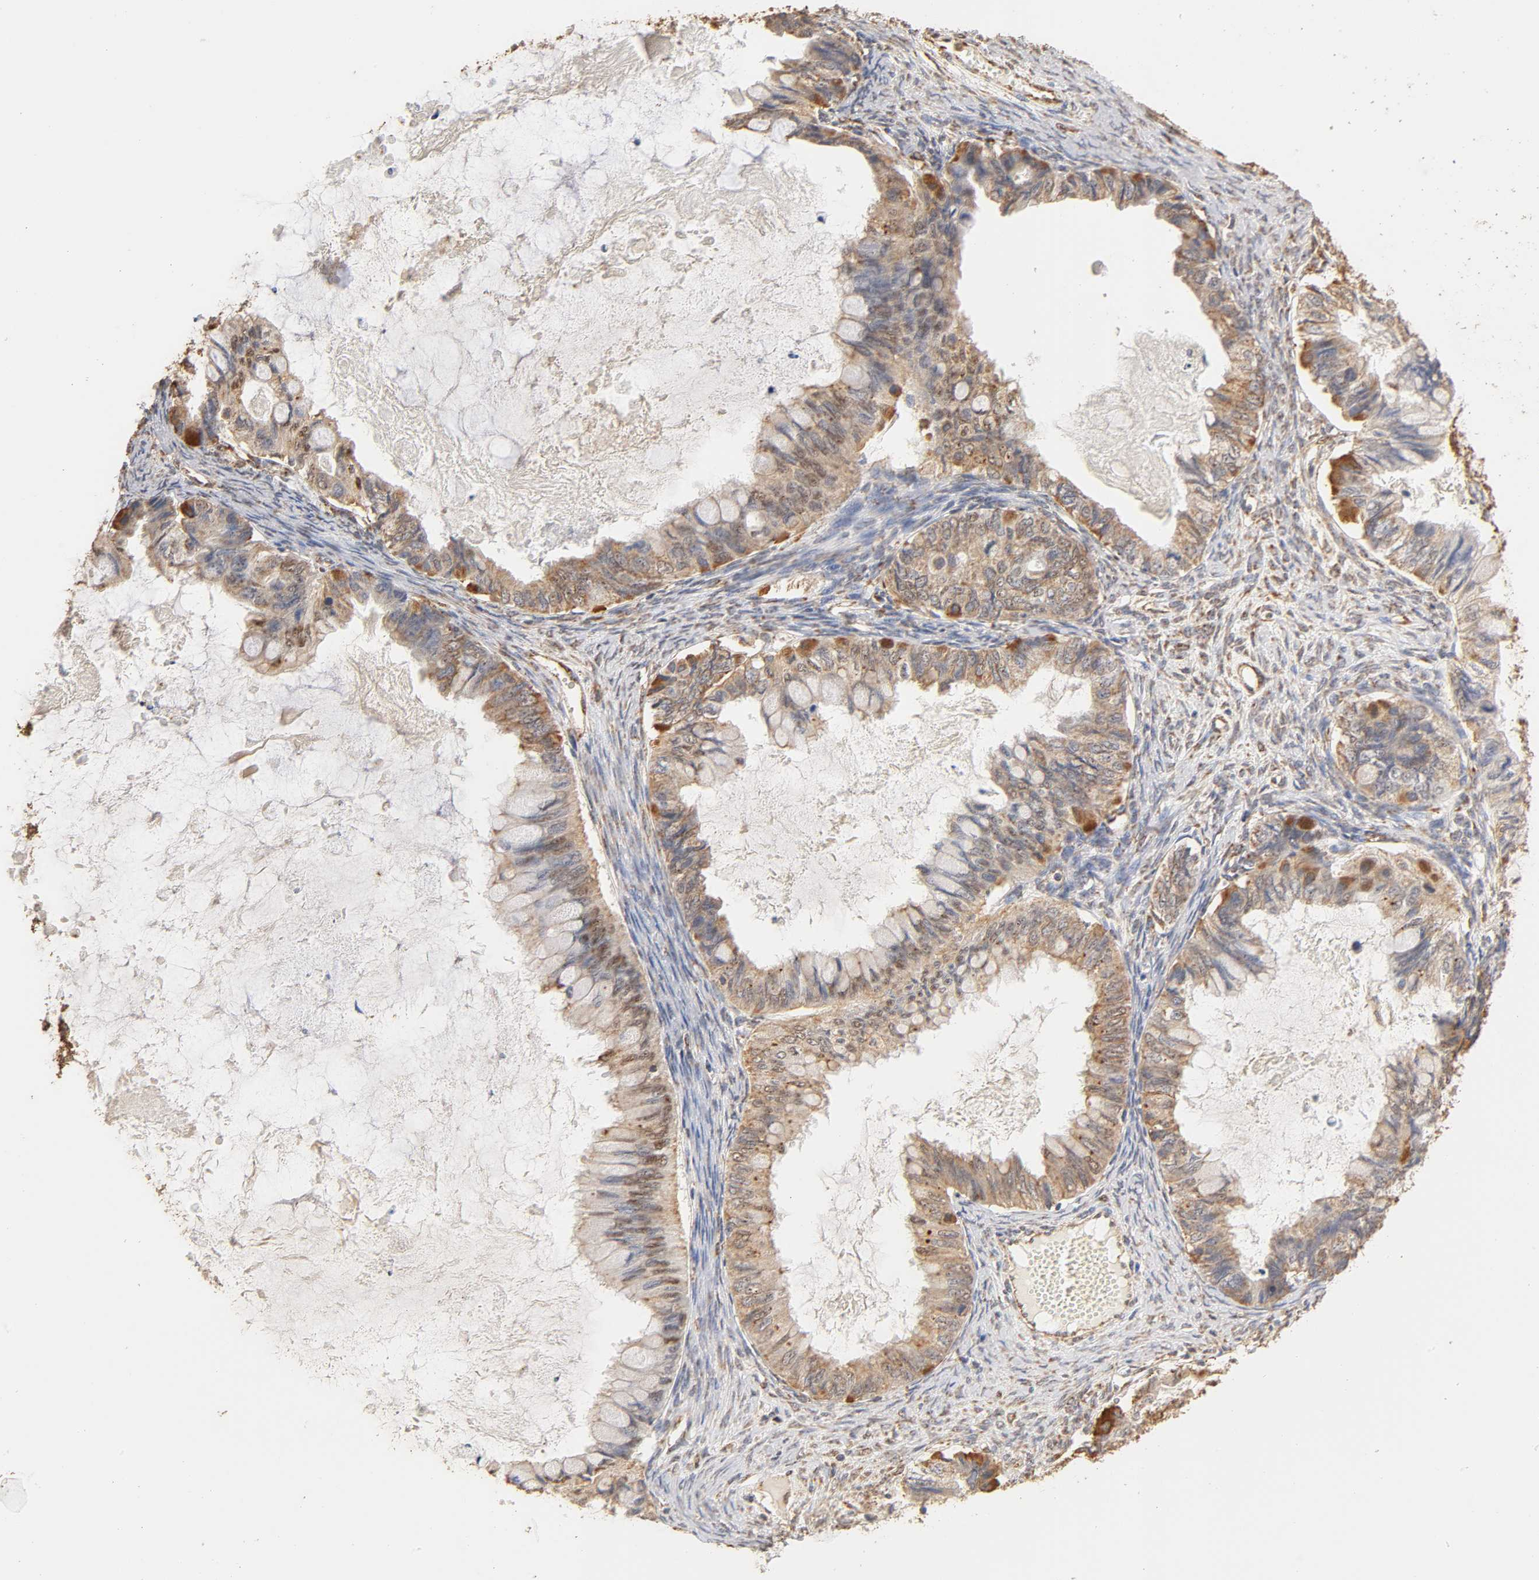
{"staining": {"intensity": "moderate", "quantity": "25%-75%", "location": "cytoplasmic/membranous"}, "tissue": "ovarian cancer", "cell_type": "Tumor cells", "image_type": "cancer", "snomed": [{"axis": "morphology", "description": "Cystadenocarcinoma, mucinous, NOS"}, {"axis": "topography", "description": "Ovary"}], "caption": "Moderate cytoplasmic/membranous positivity for a protein is present in approximately 25%-75% of tumor cells of ovarian cancer (mucinous cystadenocarcinoma) using IHC.", "gene": "PKN1", "patient": {"sex": "female", "age": 80}}